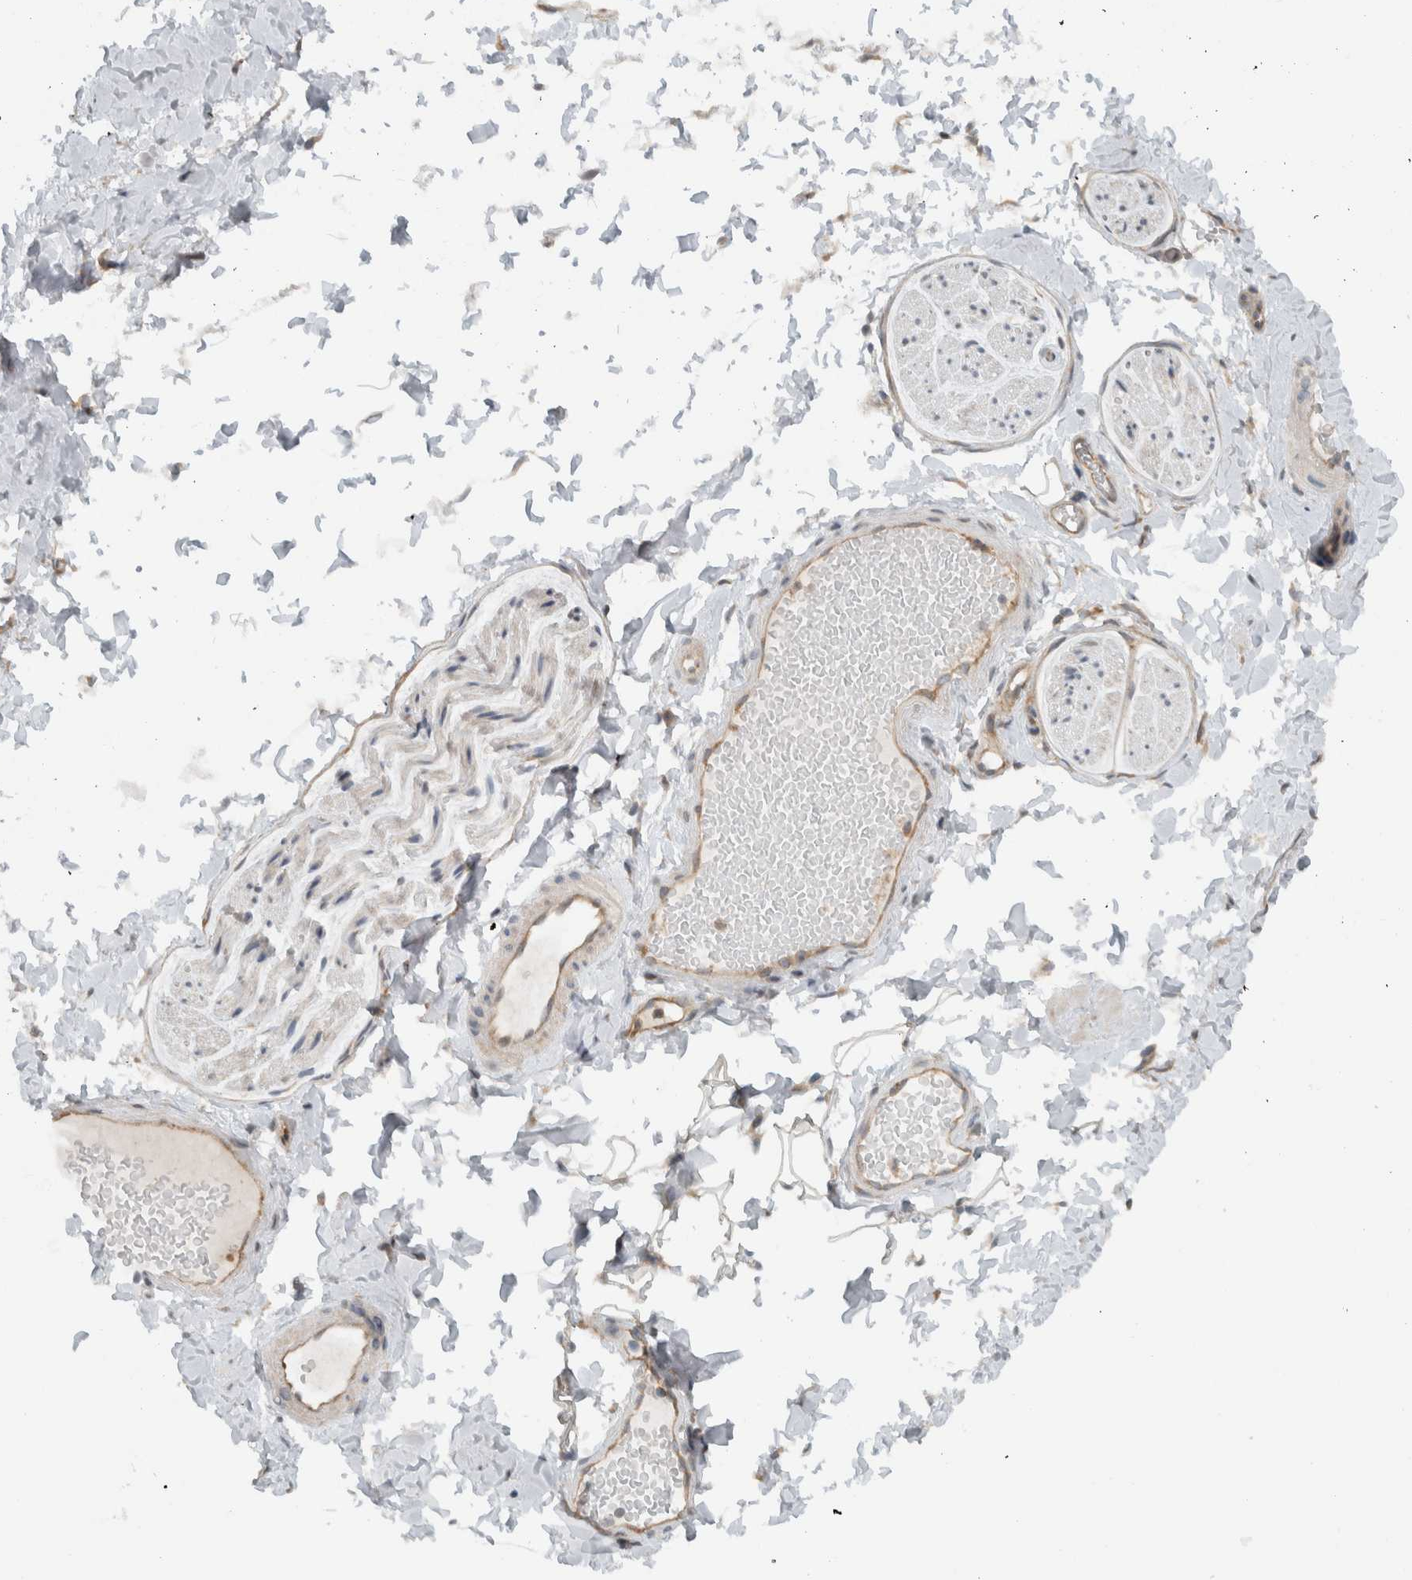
{"staining": {"intensity": "negative", "quantity": "none", "location": "none"}, "tissue": "adipose tissue", "cell_type": "Adipocytes", "image_type": "normal", "snomed": [{"axis": "morphology", "description": "Normal tissue, NOS"}, {"axis": "topography", "description": "Adipose tissue"}, {"axis": "topography", "description": "Vascular tissue"}, {"axis": "topography", "description": "Peripheral nerve tissue"}], "caption": "This photomicrograph is of unremarkable adipose tissue stained with immunohistochemistry (IHC) to label a protein in brown with the nuclei are counter-stained blue. There is no expression in adipocytes. (DAB (3,3'-diaminobenzidine) immunohistochemistry (IHC), high magnification).", "gene": "CCDC43", "patient": {"sex": "male", "age": 25}}